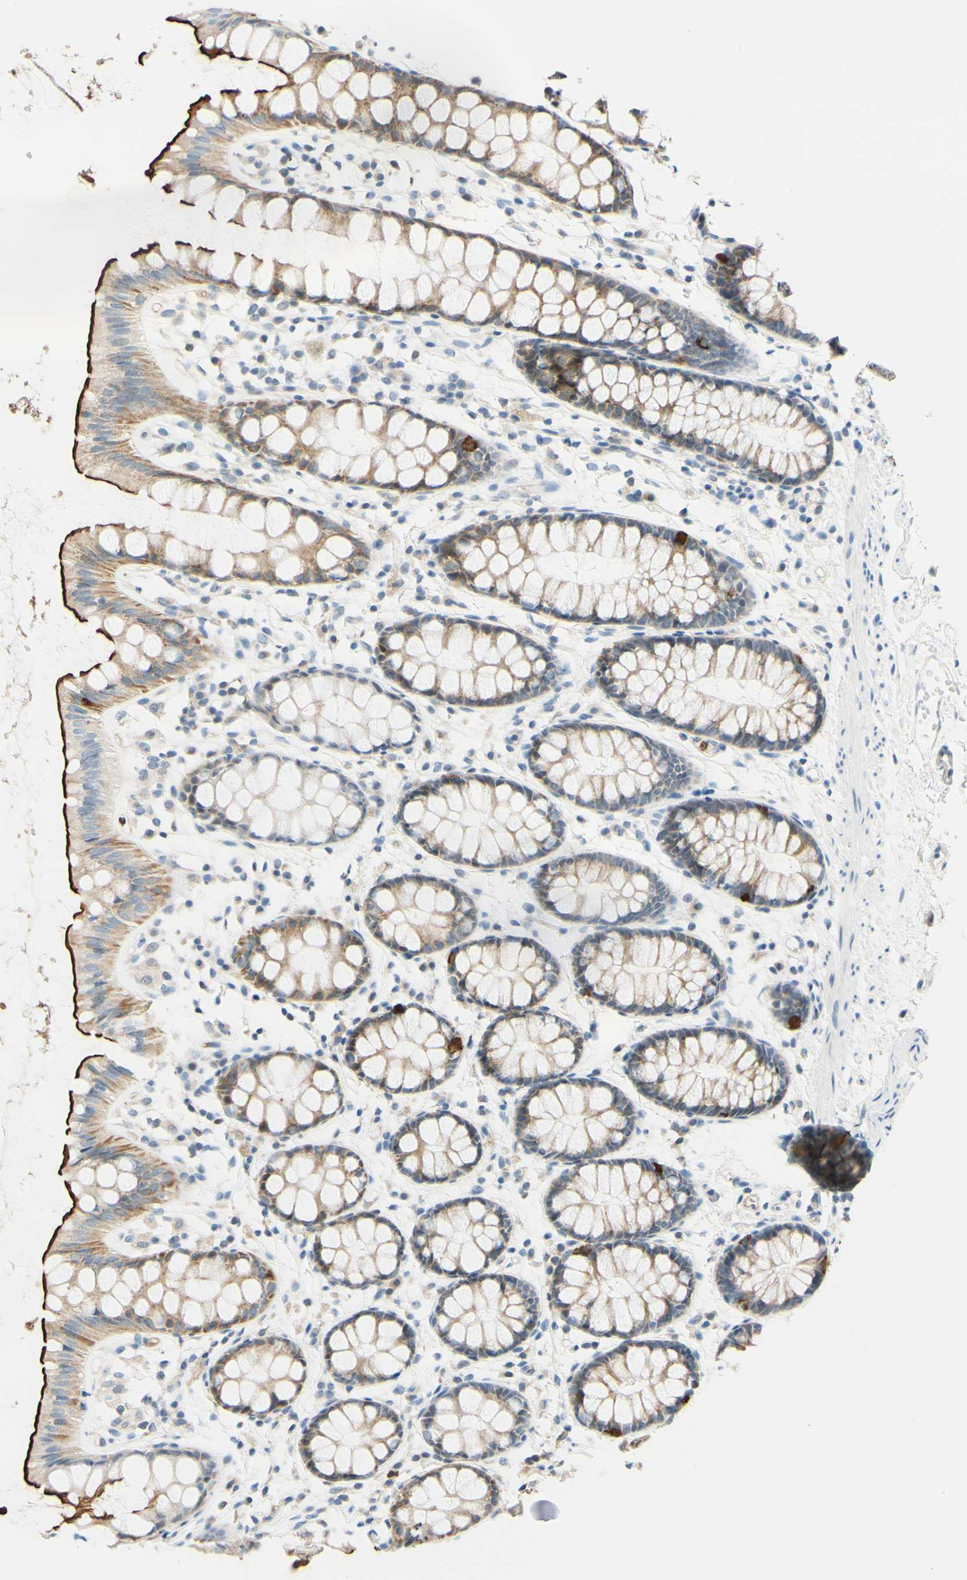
{"staining": {"intensity": "strong", "quantity": "<25%", "location": "cytoplasmic/membranous"}, "tissue": "rectum", "cell_type": "Glandular cells", "image_type": "normal", "snomed": [{"axis": "morphology", "description": "Normal tissue, NOS"}, {"axis": "topography", "description": "Rectum"}], "caption": "Protein analysis of benign rectum demonstrates strong cytoplasmic/membranous staining in approximately <25% of glandular cells.", "gene": "TREM2", "patient": {"sex": "female", "age": 66}}